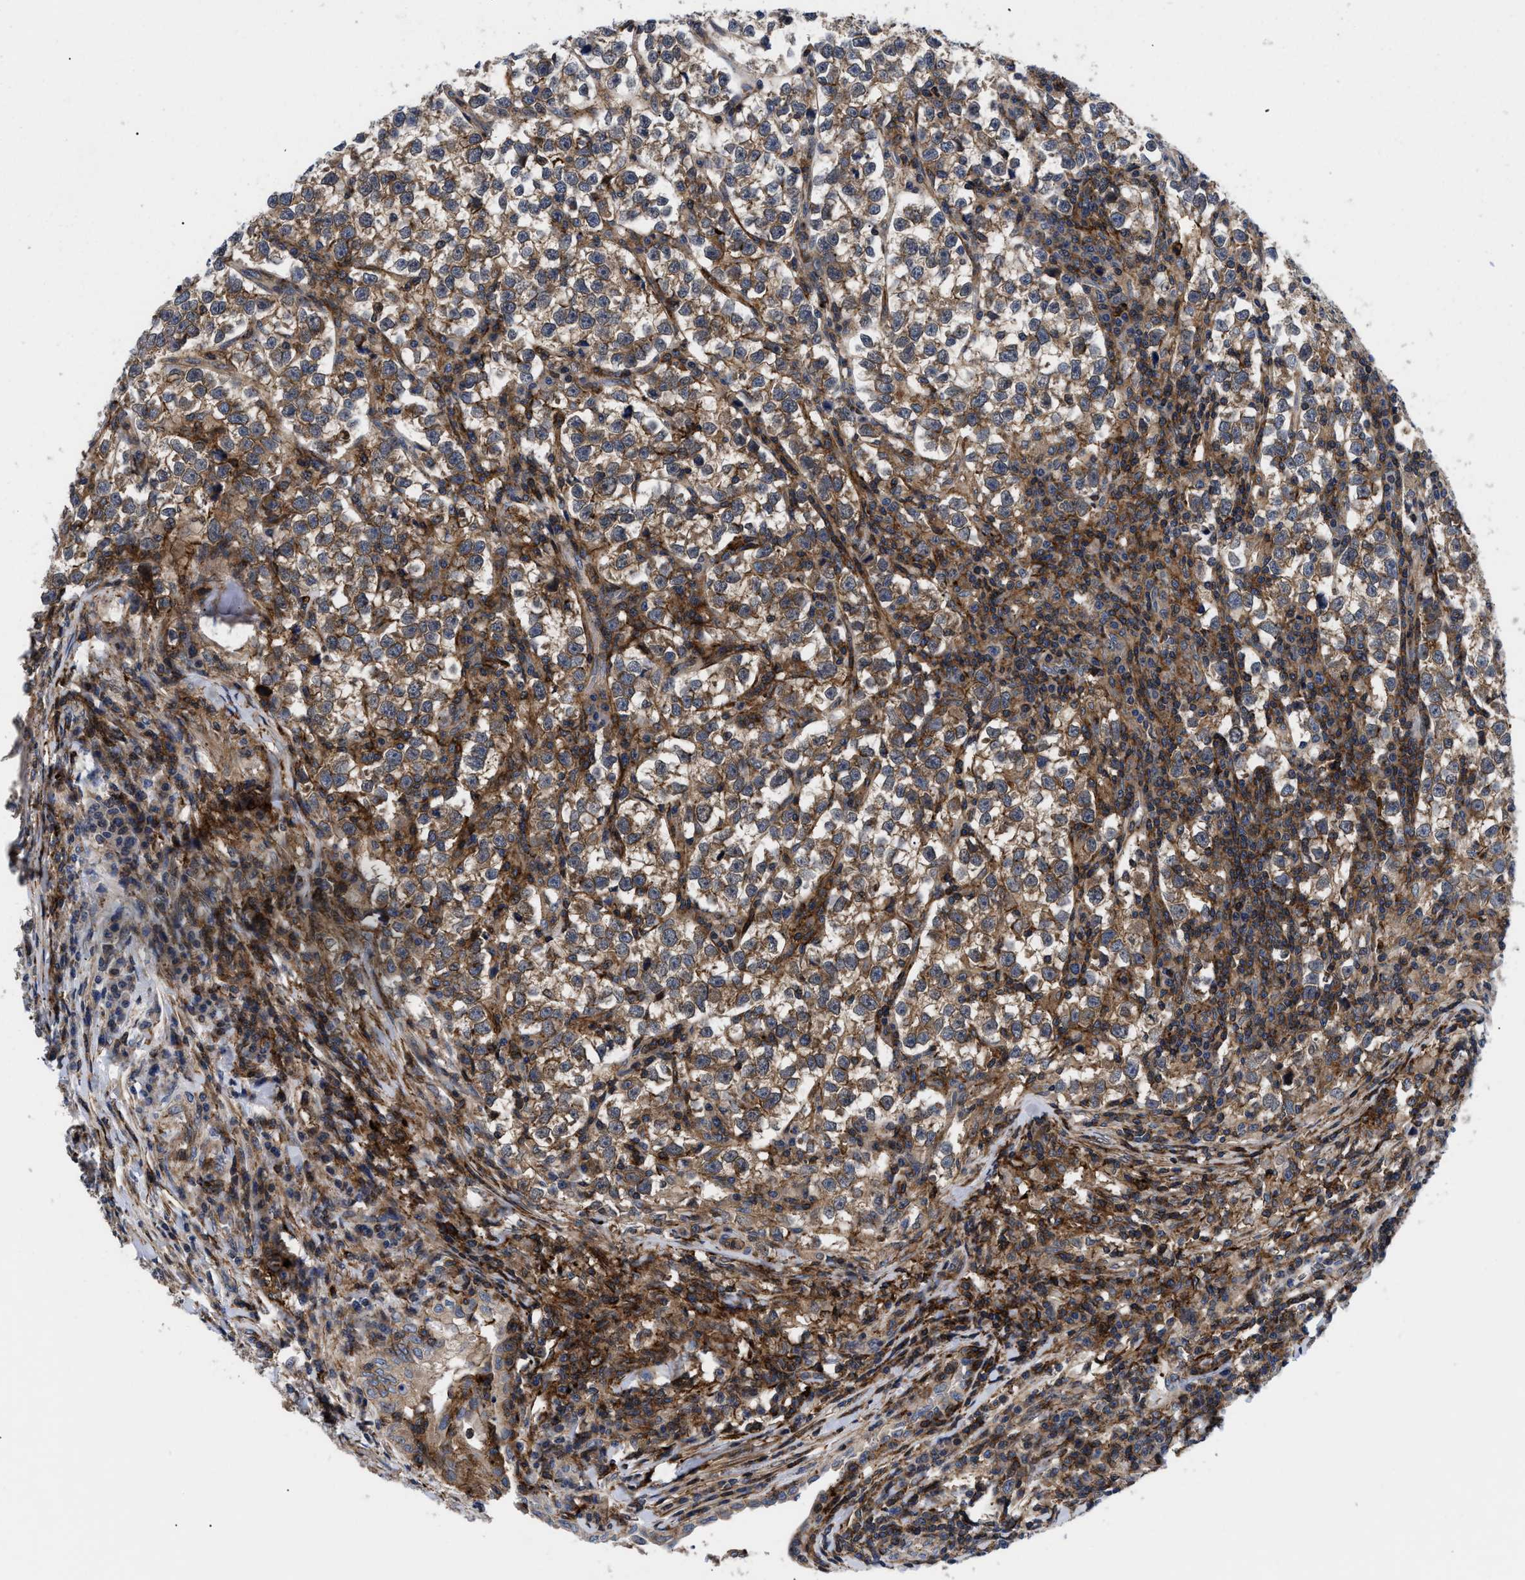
{"staining": {"intensity": "moderate", "quantity": ">75%", "location": "cytoplasmic/membranous"}, "tissue": "testis cancer", "cell_type": "Tumor cells", "image_type": "cancer", "snomed": [{"axis": "morphology", "description": "Normal tissue, NOS"}, {"axis": "morphology", "description": "Seminoma, NOS"}, {"axis": "topography", "description": "Testis"}], "caption": "Seminoma (testis) stained with IHC reveals moderate cytoplasmic/membranous positivity in approximately >75% of tumor cells. (IHC, brightfield microscopy, high magnification).", "gene": "SPAST", "patient": {"sex": "male", "age": 43}}